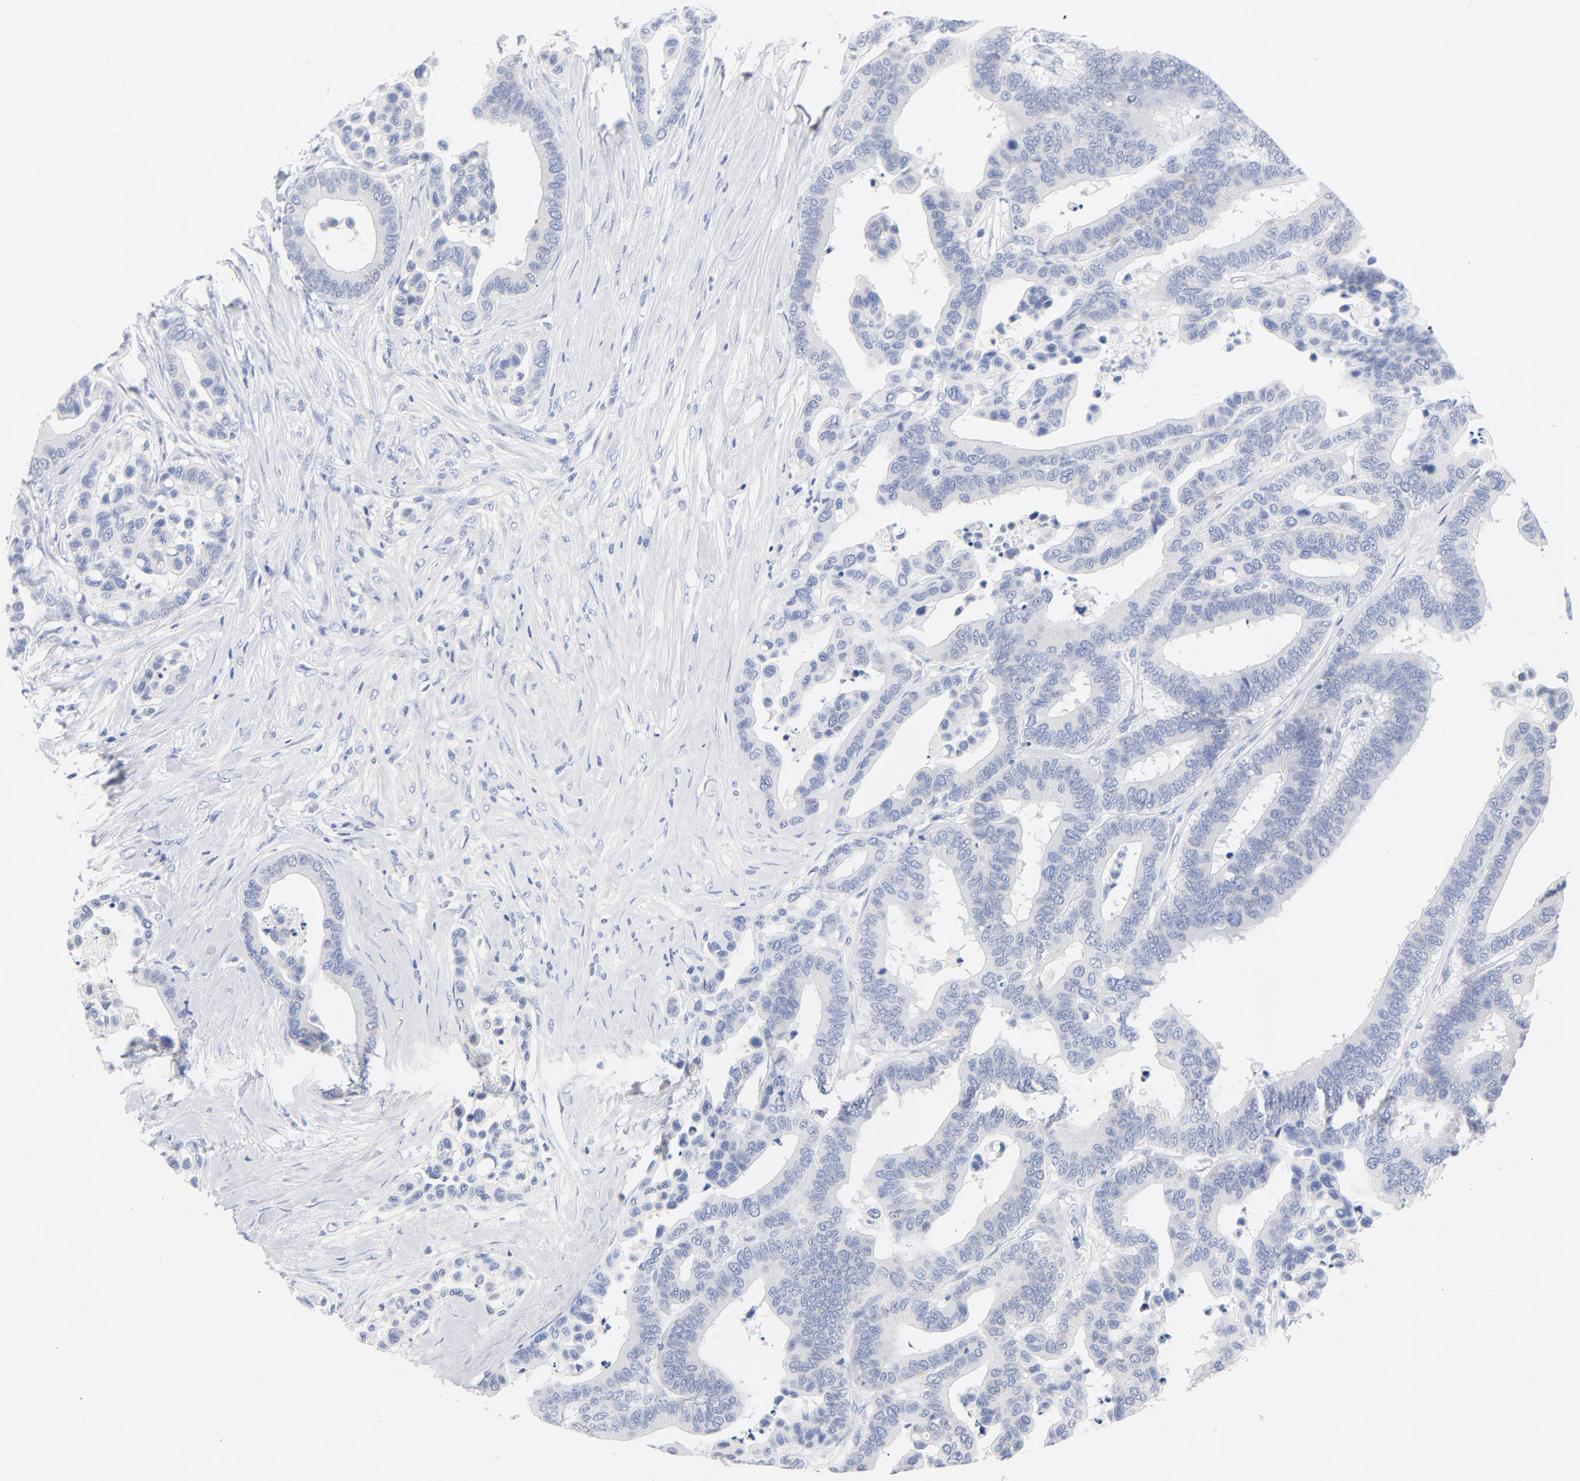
{"staining": {"intensity": "negative", "quantity": "none", "location": "none"}, "tissue": "colorectal cancer", "cell_type": "Tumor cells", "image_type": "cancer", "snomed": [{"axis": "morphology", "description": "Adenocarcinoma, NOS"}, {"axis": "topography", "description": "Colon"}], "caption": "There is no significant staining in tumor cells of colorectal adenocarcinoma.", "gene": "FGFR3", "patient": {"sex": "male", "age": 82}}